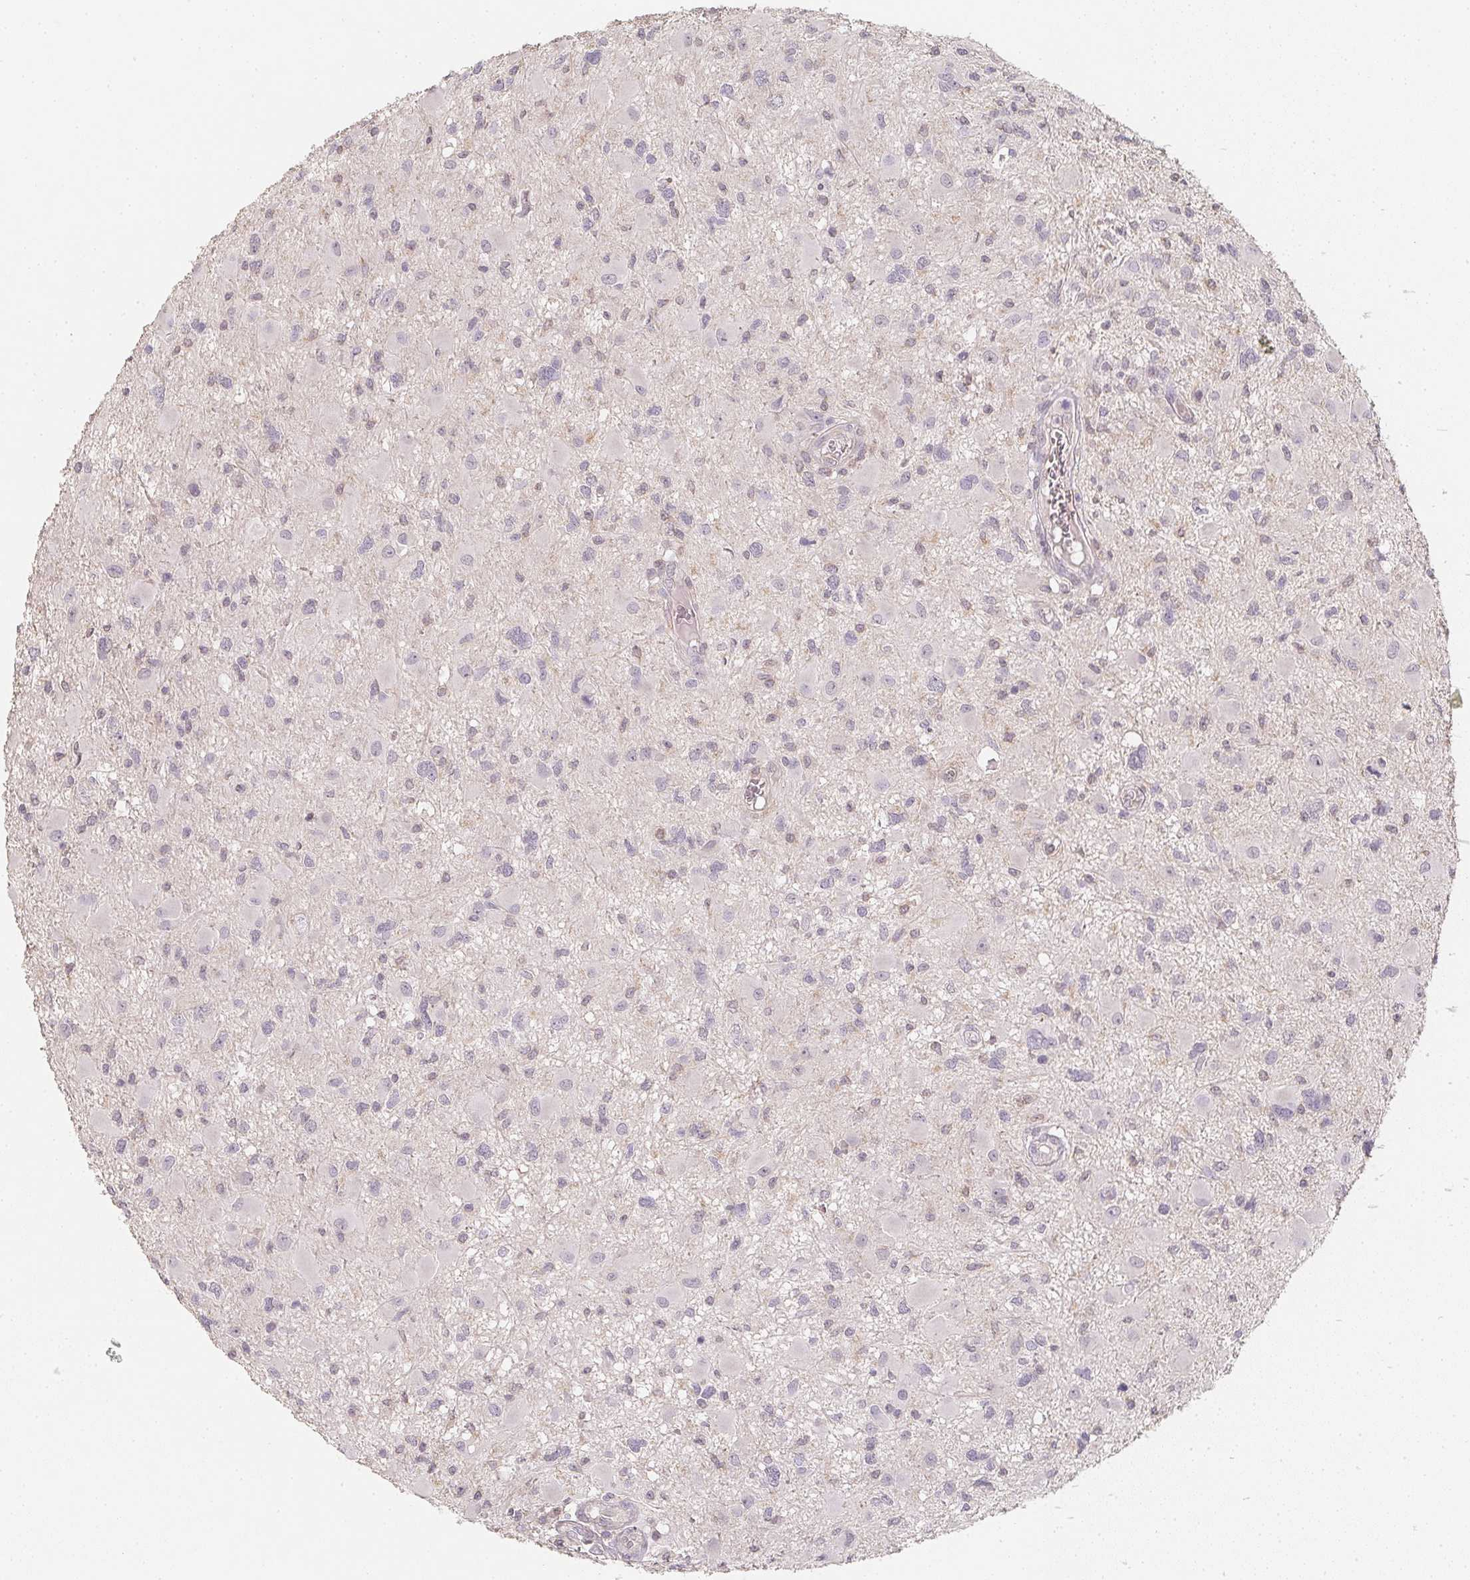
{"staining": {"intensity": "negative", "quantity": "none", "location": "none"}, "tissue": "glioma", "cell_type": "Tumor cells", "image_type": "cancer", "snomed": [{"axis": "morphology", "description": "Glioma, malignant, High grade"}, {"axis": "topography", "description": "Brain"}], "caption": "Immunohistochemical staining of glioma displays no significant staining in tumor cells. The staining is performed using DAB (3,3'-diaminobenzidine) brown chromogen with nuclei counter-stained in using hematoxylin.", "gene": "SOAT1", "patient": {"sex": "male", "age": 54}}